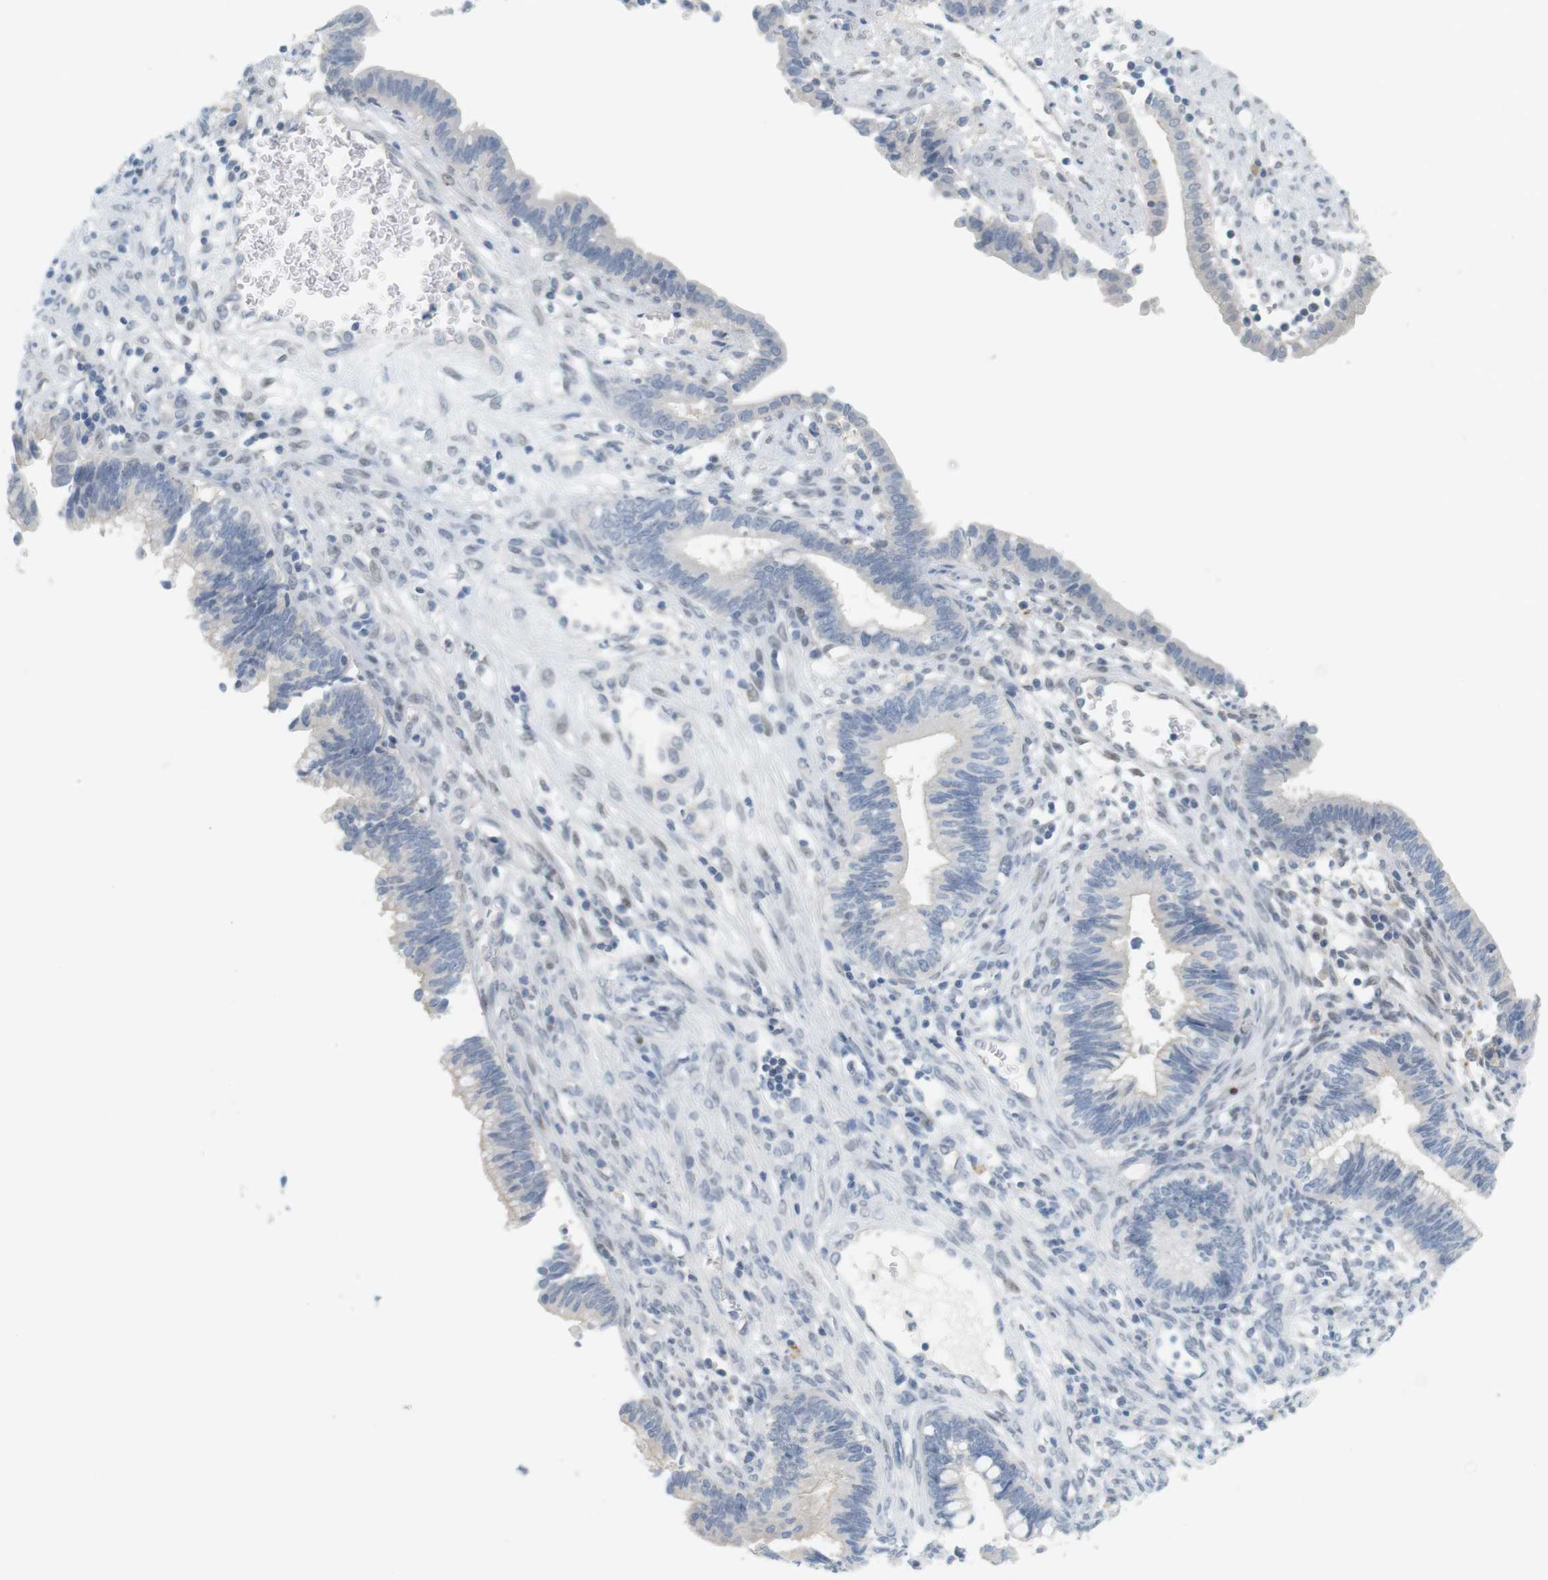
{"staining": {"intensity": "negative", "quantity": "none", "location": "none"}, "tissue": "cervical cancer", "cell_type": "Tumor cells", "image_type": "cancer", "snomed": [{"axis": "morphology", "description": "Adenocarcinoma, NOS"}, {"axis": "topography", "description": "Cervix"}], "caption": "DAB (3,3'-diaminobenzidine) immunohistochemical staining of cervical cancer shows no significant staining in tumor cells.", "gene": "CREB3L2", "patient": {"sex": "female", "age": 44}}